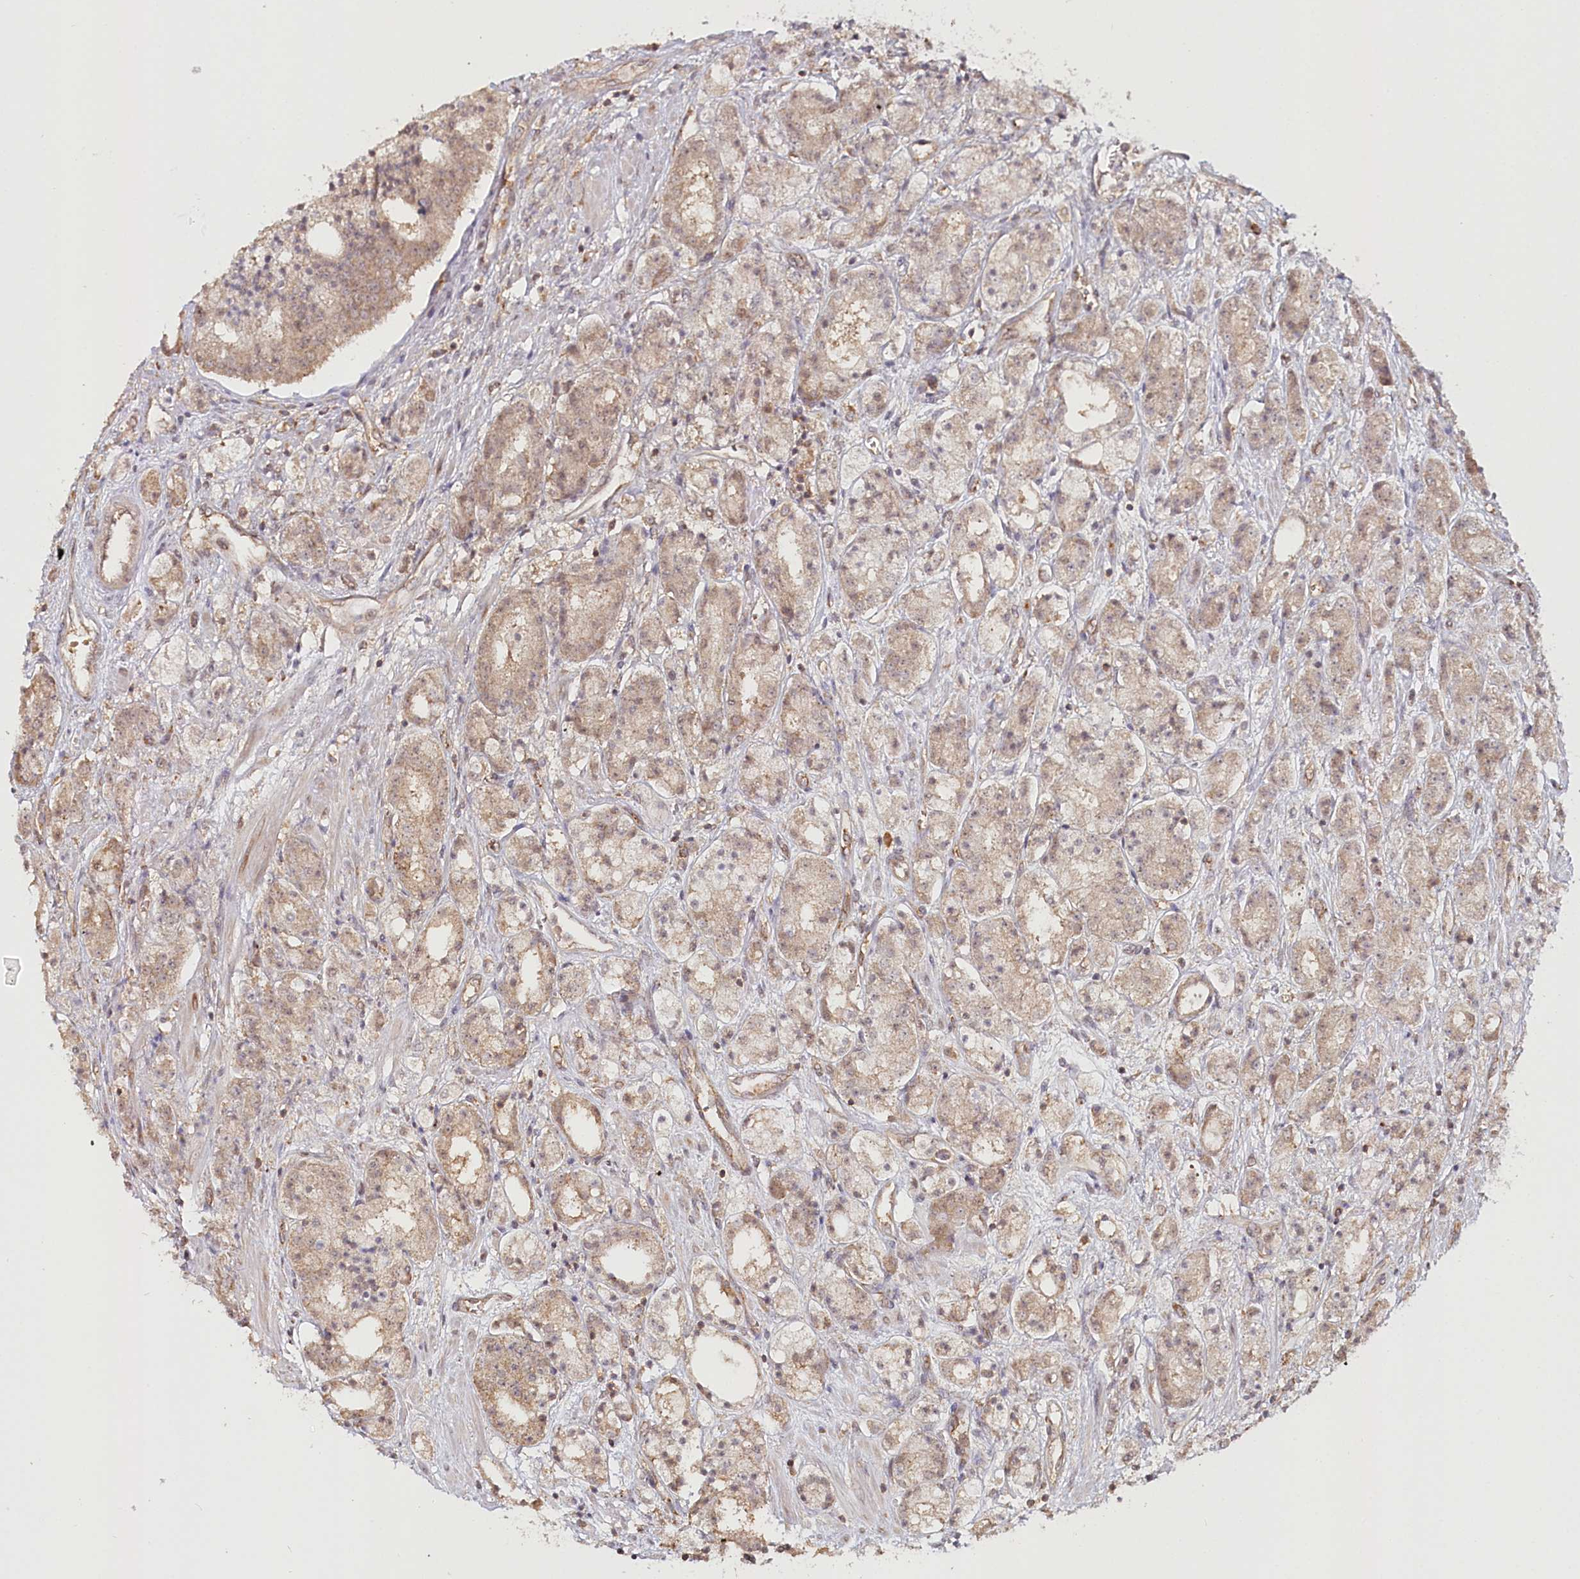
{"staining": {"intensity": "weak", "quantity": ">75%", "location": "cytoplasmic/membranous"}, "tissue": "prostate cancer", "cell_type": "Tumor cells", "image_type": "cancer", "snomed": [{"axis": "morphology", "description": "Adenocarcinoma, High grade"}, {"axis": "topography", "description": "Prostate"}], "caption": "This is a micrograph of IHC staining of prostate cancer (high-grade adenocarcinoma), which shows weak positivity in the cytoplasmic/membranous of tumor cells.", "gene": "OTUD4", "patient": {"sex": "male", "age": 60}}